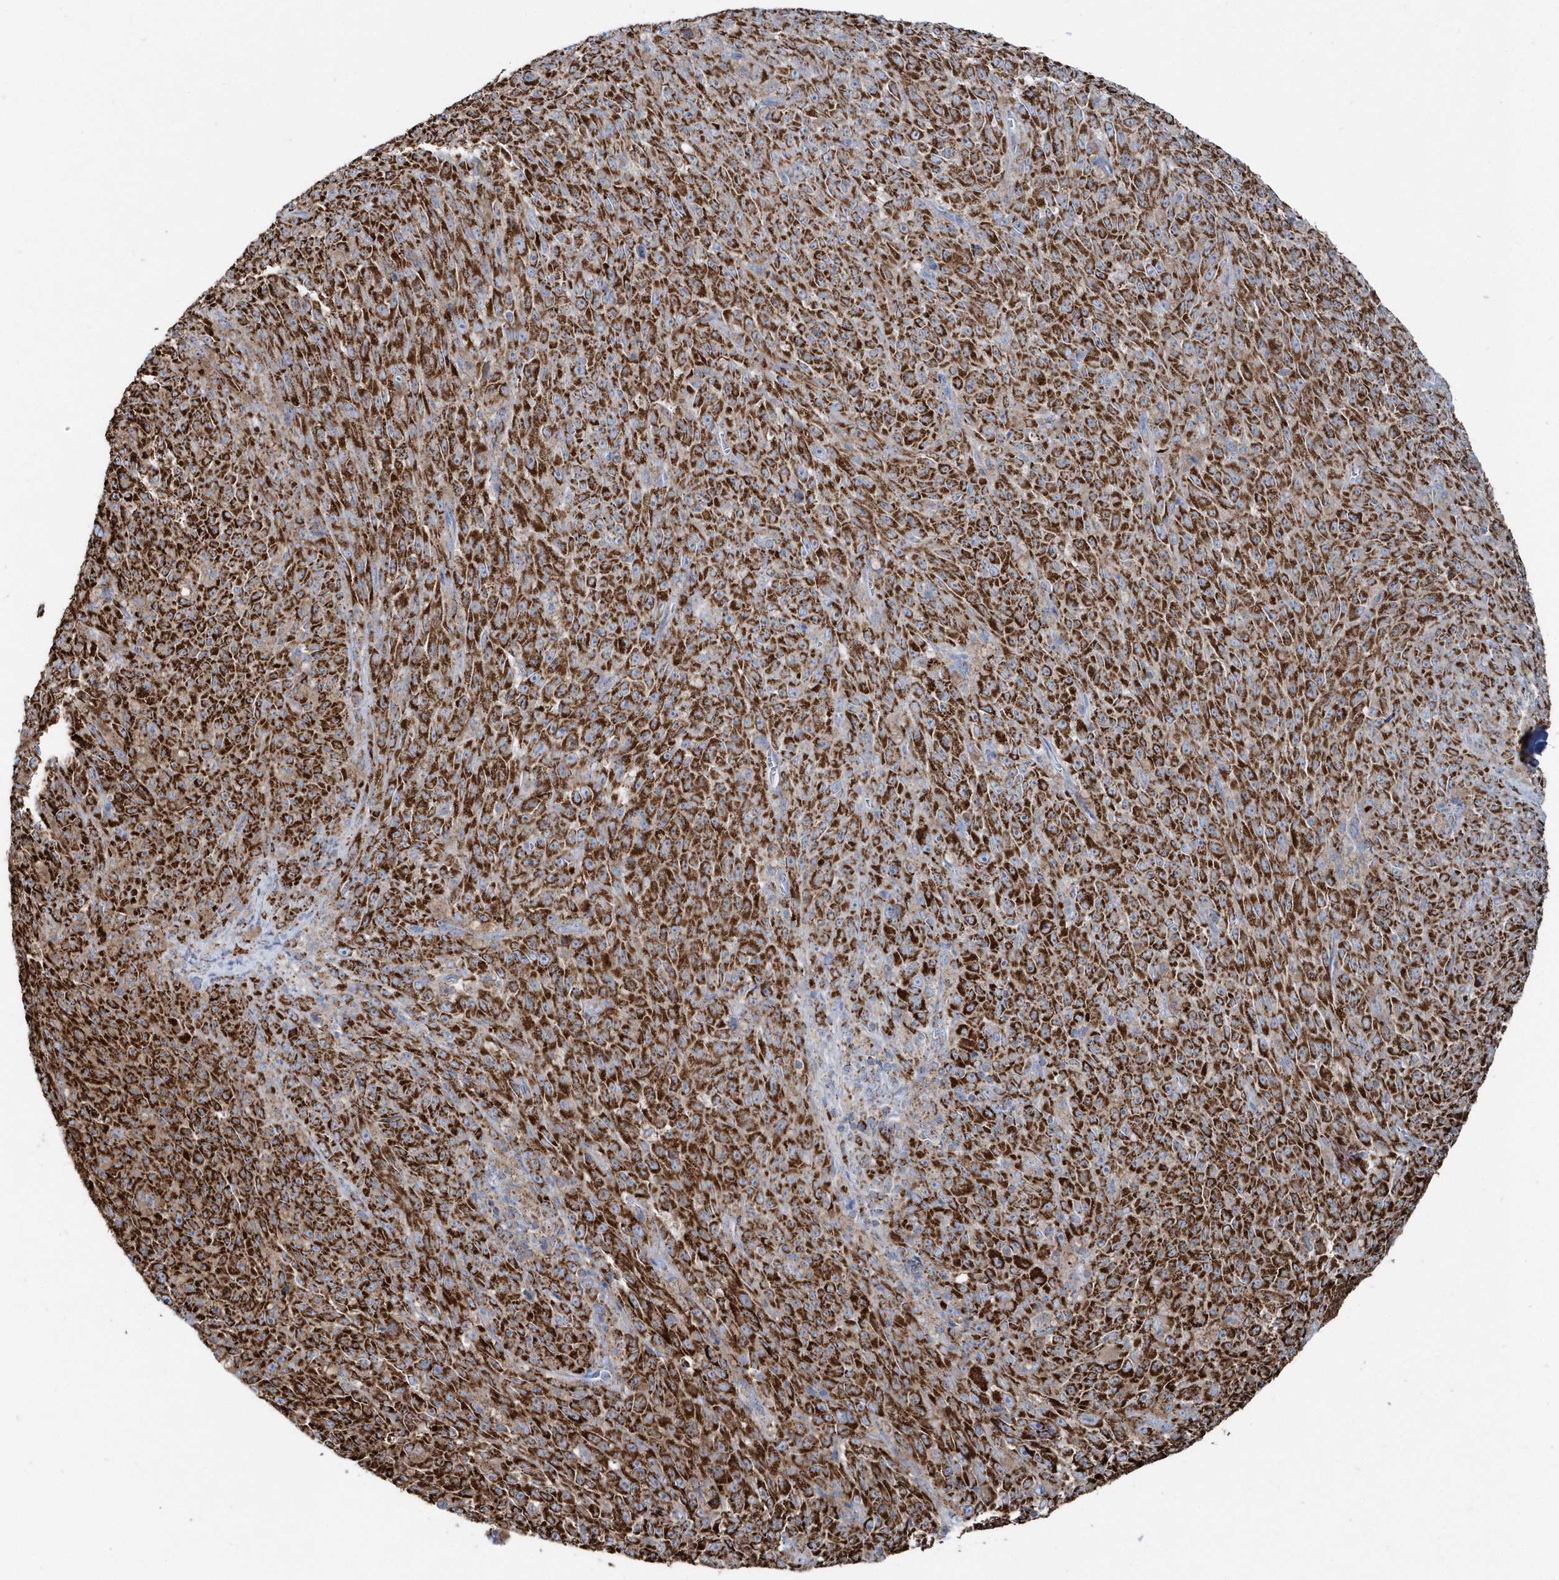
{"staining": {"intensity": "strong", "quantity": ">75%", "location": "cytoplasmic/membranous"}, "tissue": "melanoma", "cell_type": "Tumor cells", "image_type": "cancer", "snomed": [{"axis": "morphology", "description": "Malignant melanoma, NOS"}, {"axis": "topography", "description": "Skin"}], "caption": "Strong cytoplasmic/membranous protein positivity is seen in approximately >75% of tumor cells in melanoma.", "gene": "TMCO6", "patient": {"sex": "female", "age": 82}}